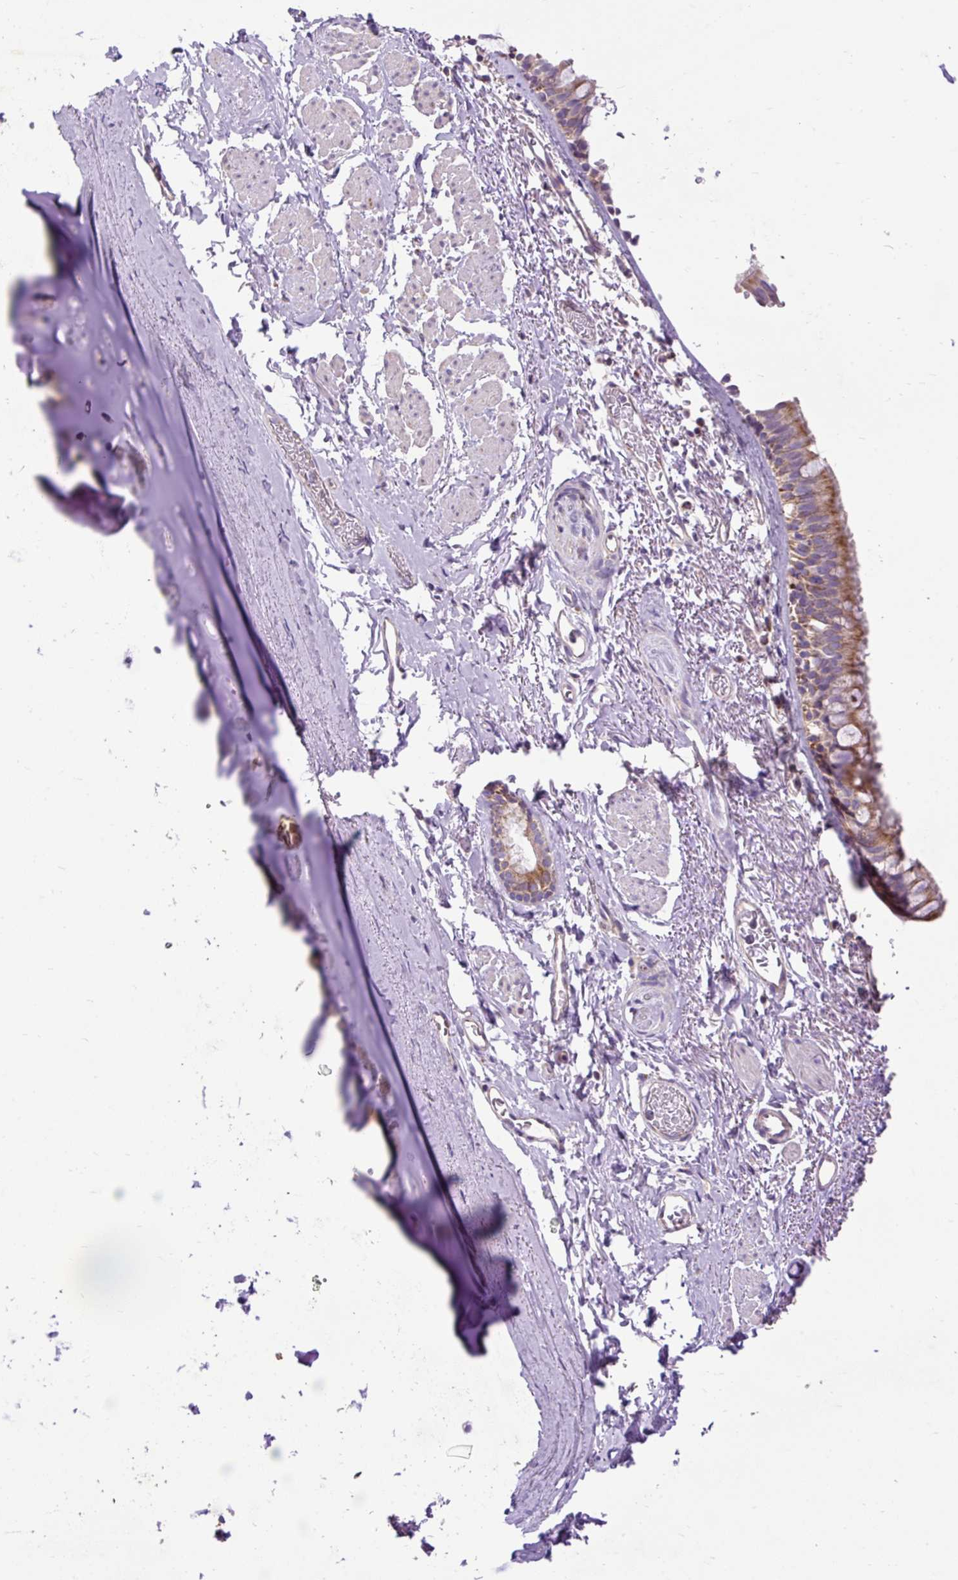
{"staining": {"intensity": "moderate", "quantity": ">75%", "location": "cytoplasmic/membranous"}, "tissue": "bronchus", "cell_type": "Respiratory epithelial cells", "image_type": "normal", "snomed": [{"axis": "morphology", "description": "Normal tissue, NOS"}, {"axis": "topography", "description": "Bronchus"}], "caption": "Protein staining exhibits moderate cytoplasmic/membranous staining in about >75% of respiratory epithelial cells in unremarkable bronchus. (DAB (3,3'-diaminobenzidine) IHC, brown staining for protein, blue staining for nuclei).", "gene": "TOMM40", "patient": {"sex": "male", "age": 67}}